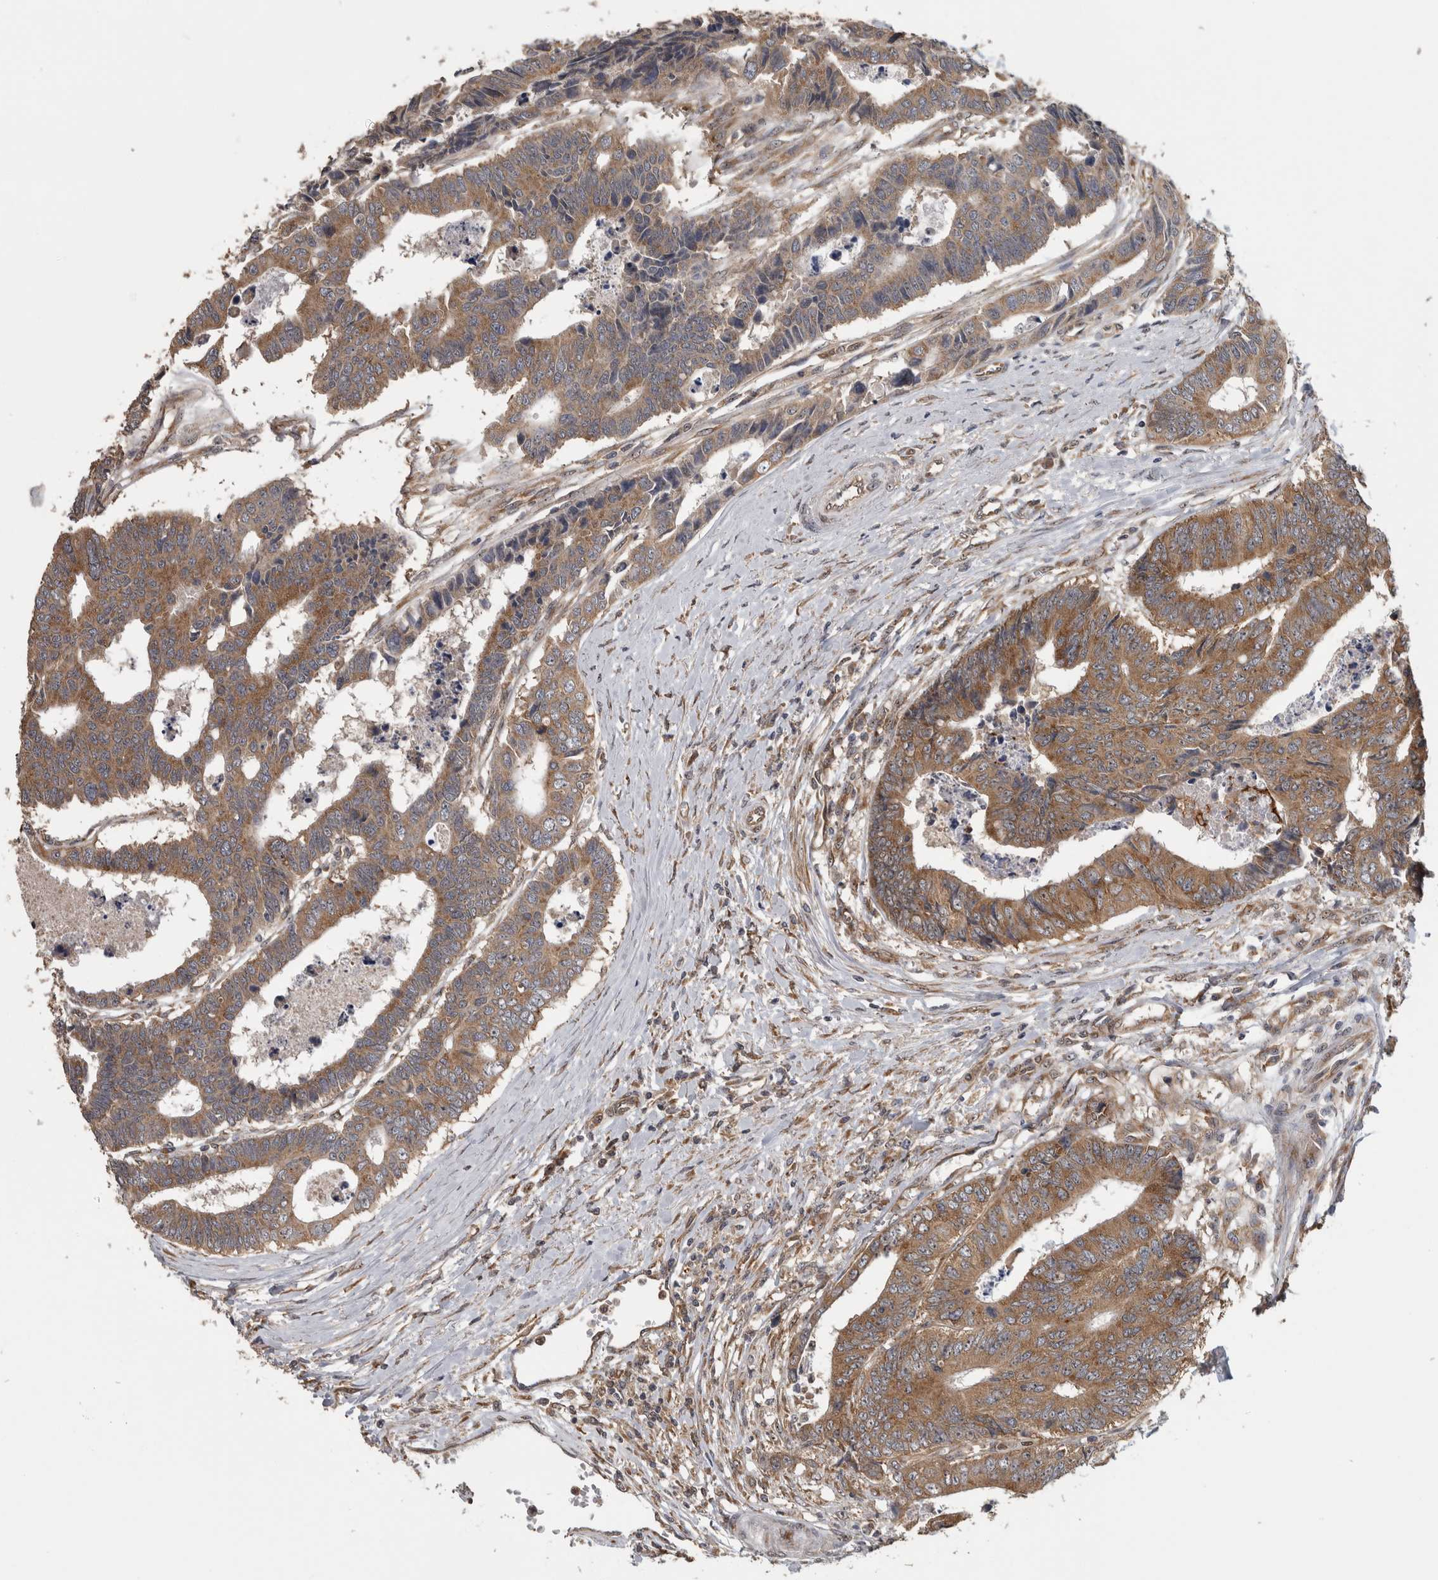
{"staining": {"intensity": "moderate", "quantity": ">75%", "location": "cytoplasmic/membranous"}, "tissue": "colorectal cancer", "cell_type": "Tumor cells", "image_type": "cancer", "snomed": [{"axis": "morphology", "description": "Adenocarcinoma, NOS"}, {"axis": "topography", "description": "Rectum"}], "caption": "About >75% of tumor cells in colorectal cancer show moderate cytoplasmic/membranous protein expression as visualized by brown immunohistochemical staining.", "gene": "ATXN2", "patient": {"sex": "male", "age": 84}}